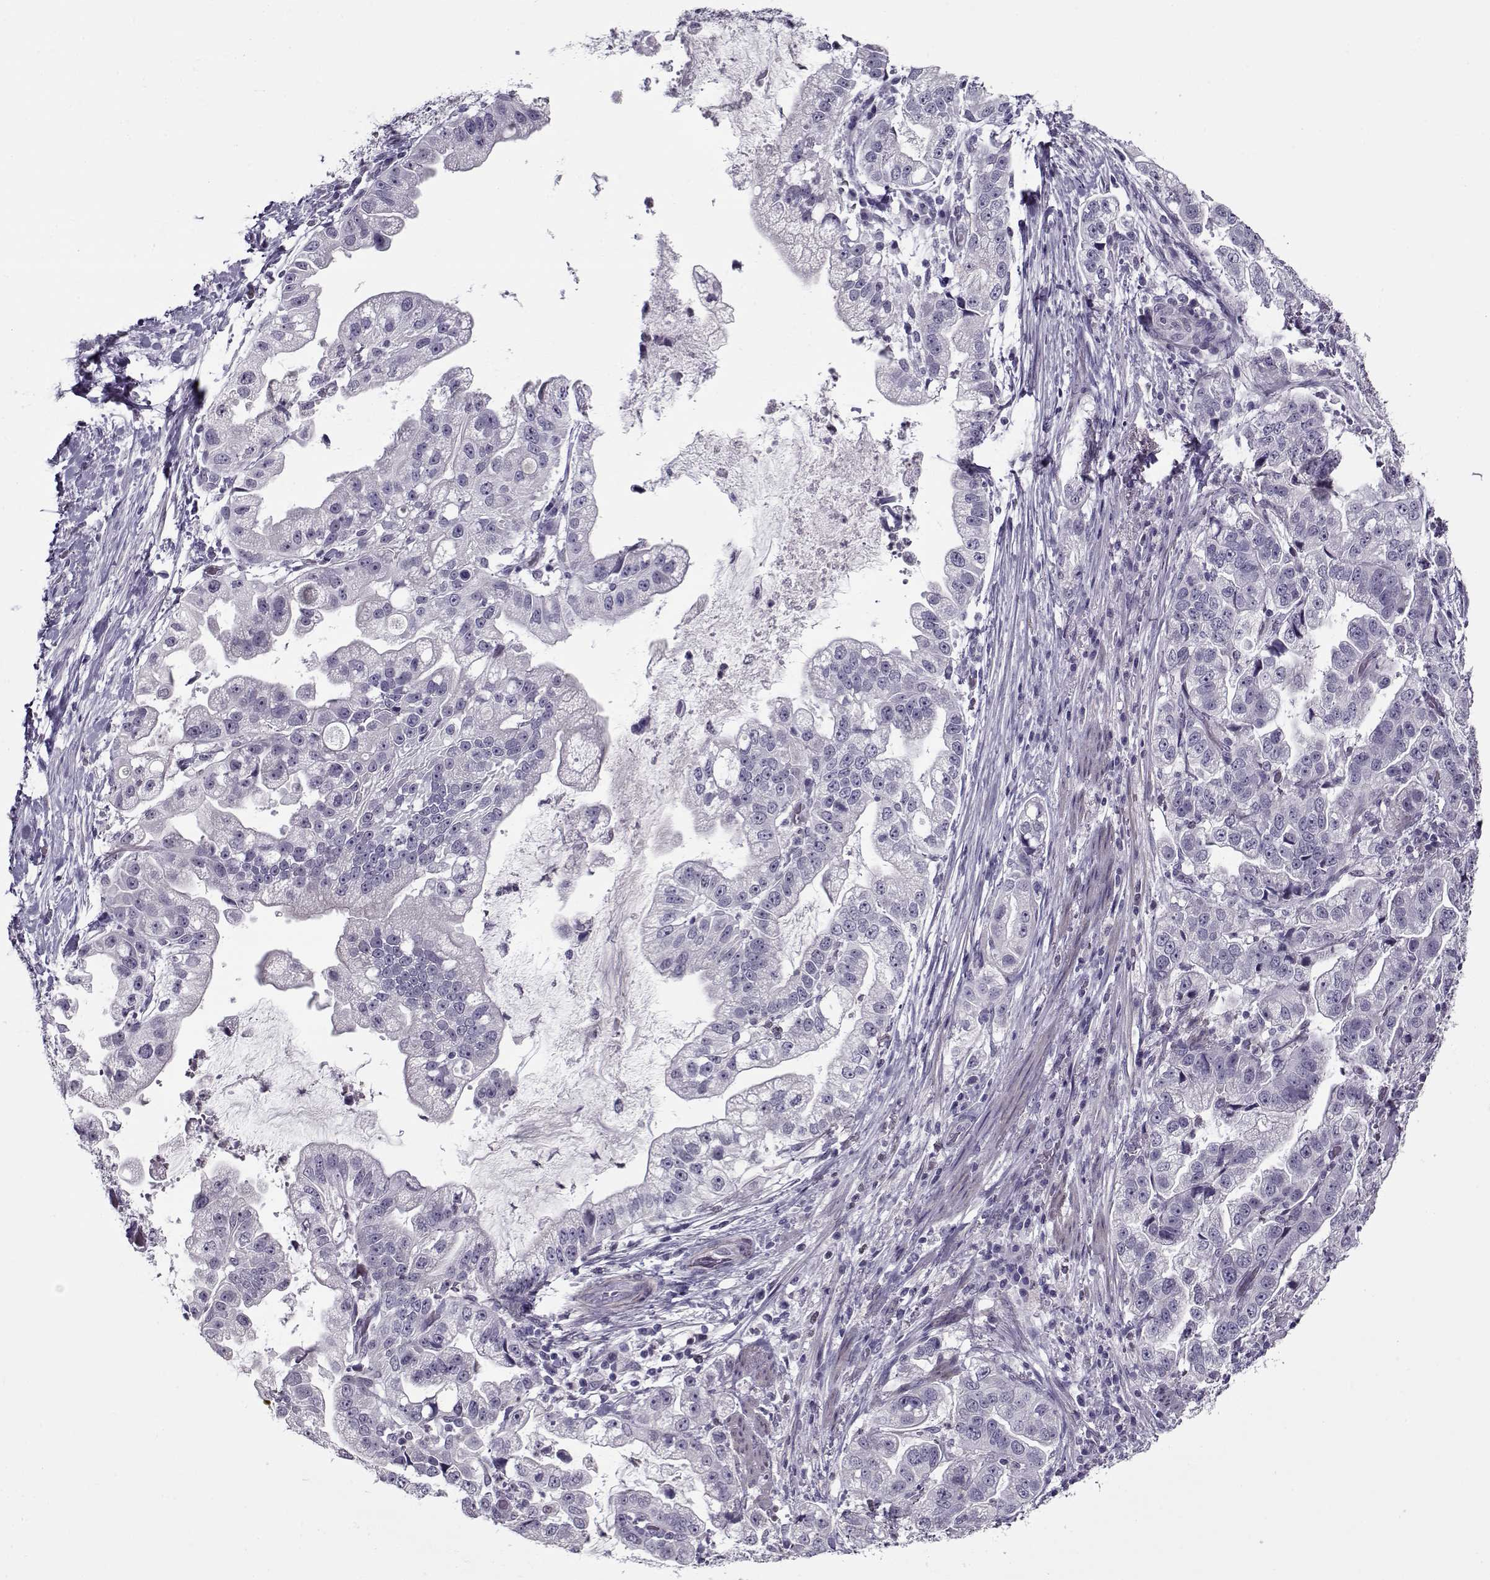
{"staining": {"intensity": "negative", "quantity": "none", "location": "none"}, "tissue": "stomach cancer", "cell_type": "Tumor cells", "image_type": "cancer", "snomed": [{"axis": "morphology", "description": "Adenocarcinoma, NOS"}, {"axis": "topography", "description": "Stomach"}], "caption": "DAB (3,3'-diaminobenzidine) immunohistochemical staining of human stomach adenocarcinoma displays no significant staining in tumor cells.", "gene": "CIBAR1", "patient": {"sex": "male", "age": 59}}